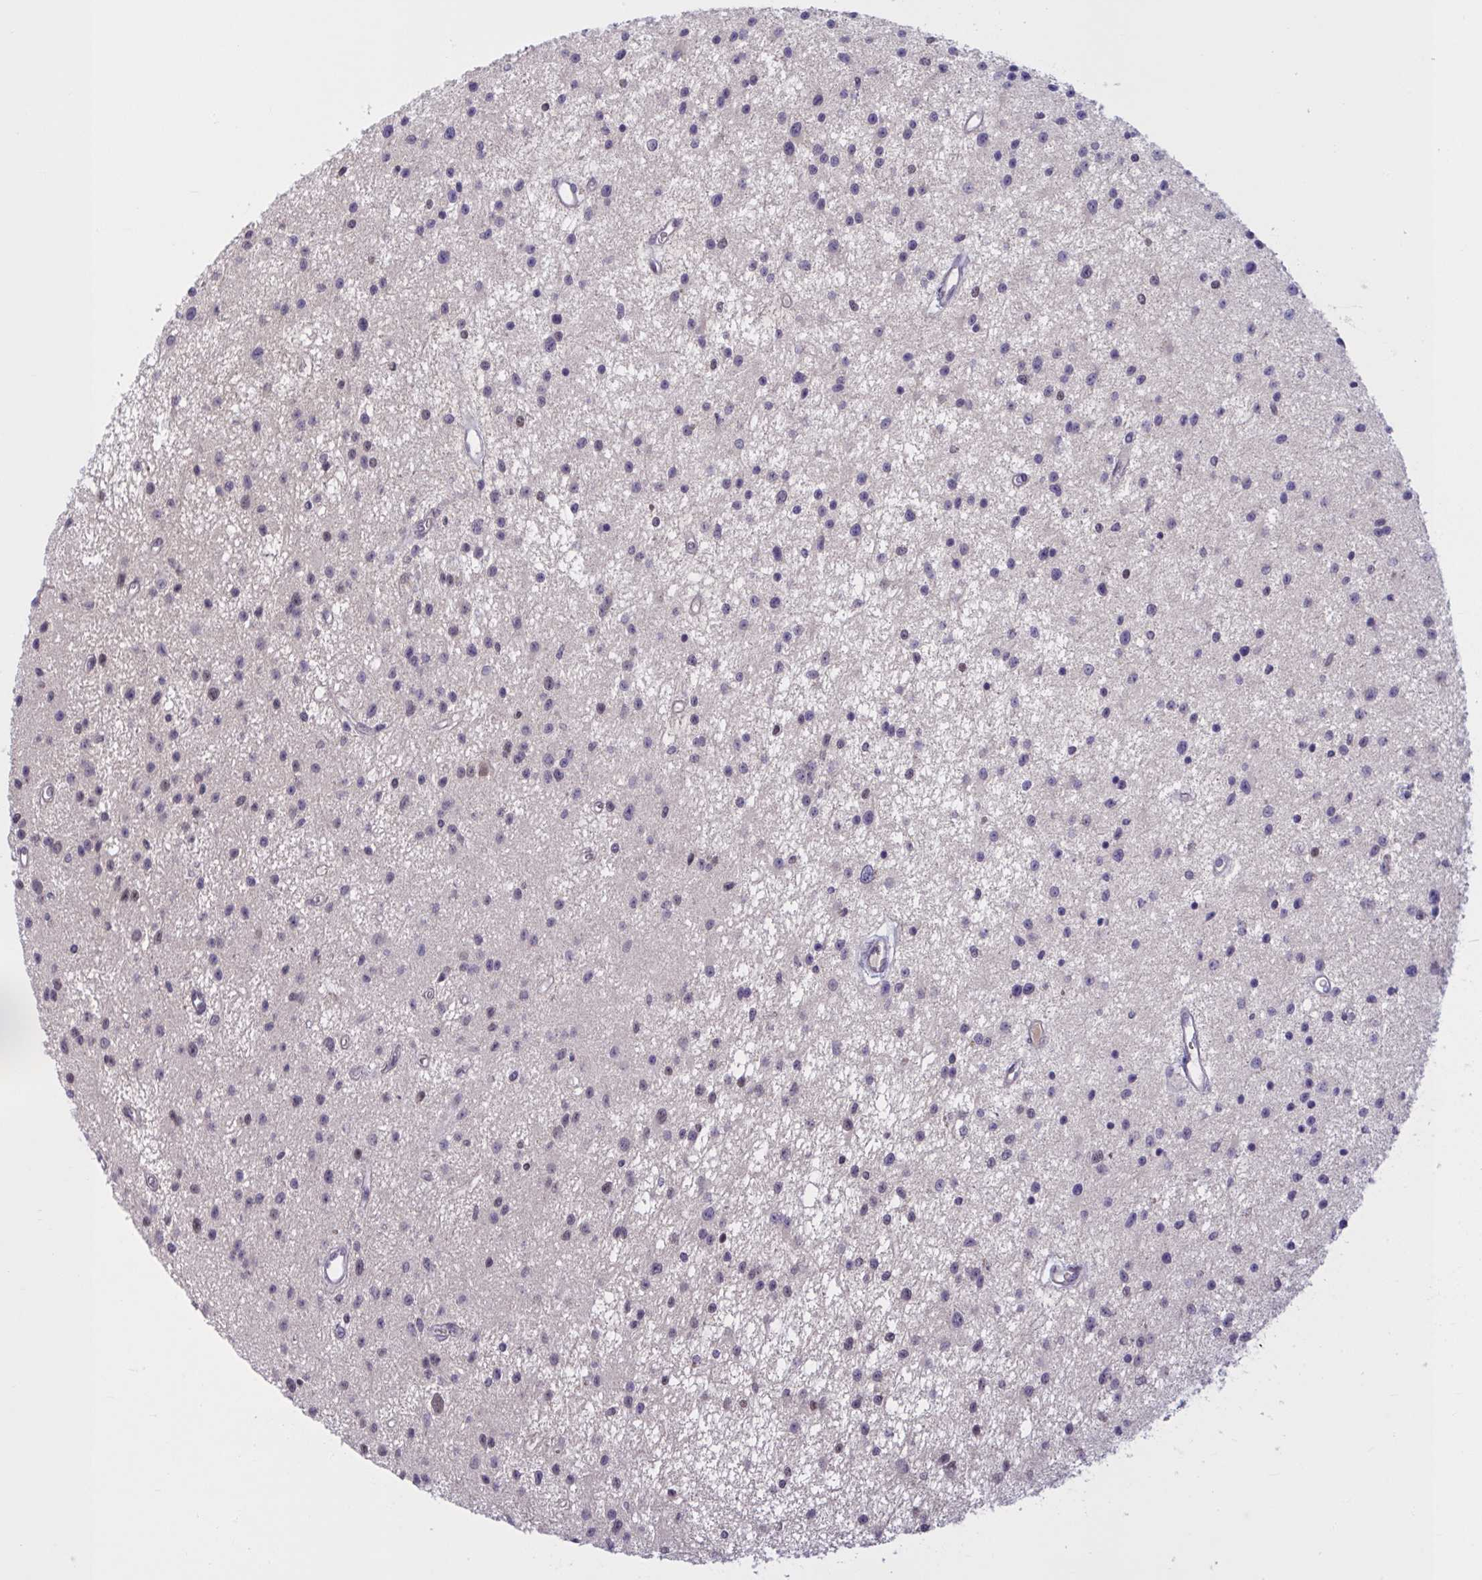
{"staining": {"intensity": "weak", "quantity": "<25%", "location": "nuclear"}, "tissue": "glioma", "cell_type": "Tumor cells", "image_type": "cancer", "snomed": [{"axis": "morphology", "description": "Glioma, malignant, Low grade"}, {"axis": "topography", "description": "Brain"}], "caption": "Malignant low-grade glioma was stained to show a protein in brown. There is no significant staining in tumor cells. (Brightfield microscopy of DAB (3,3'-diaminobenzidine) IHC at high magnification).", "gene": "RBL1", "patient": {"sex": "male", "age": 43}}